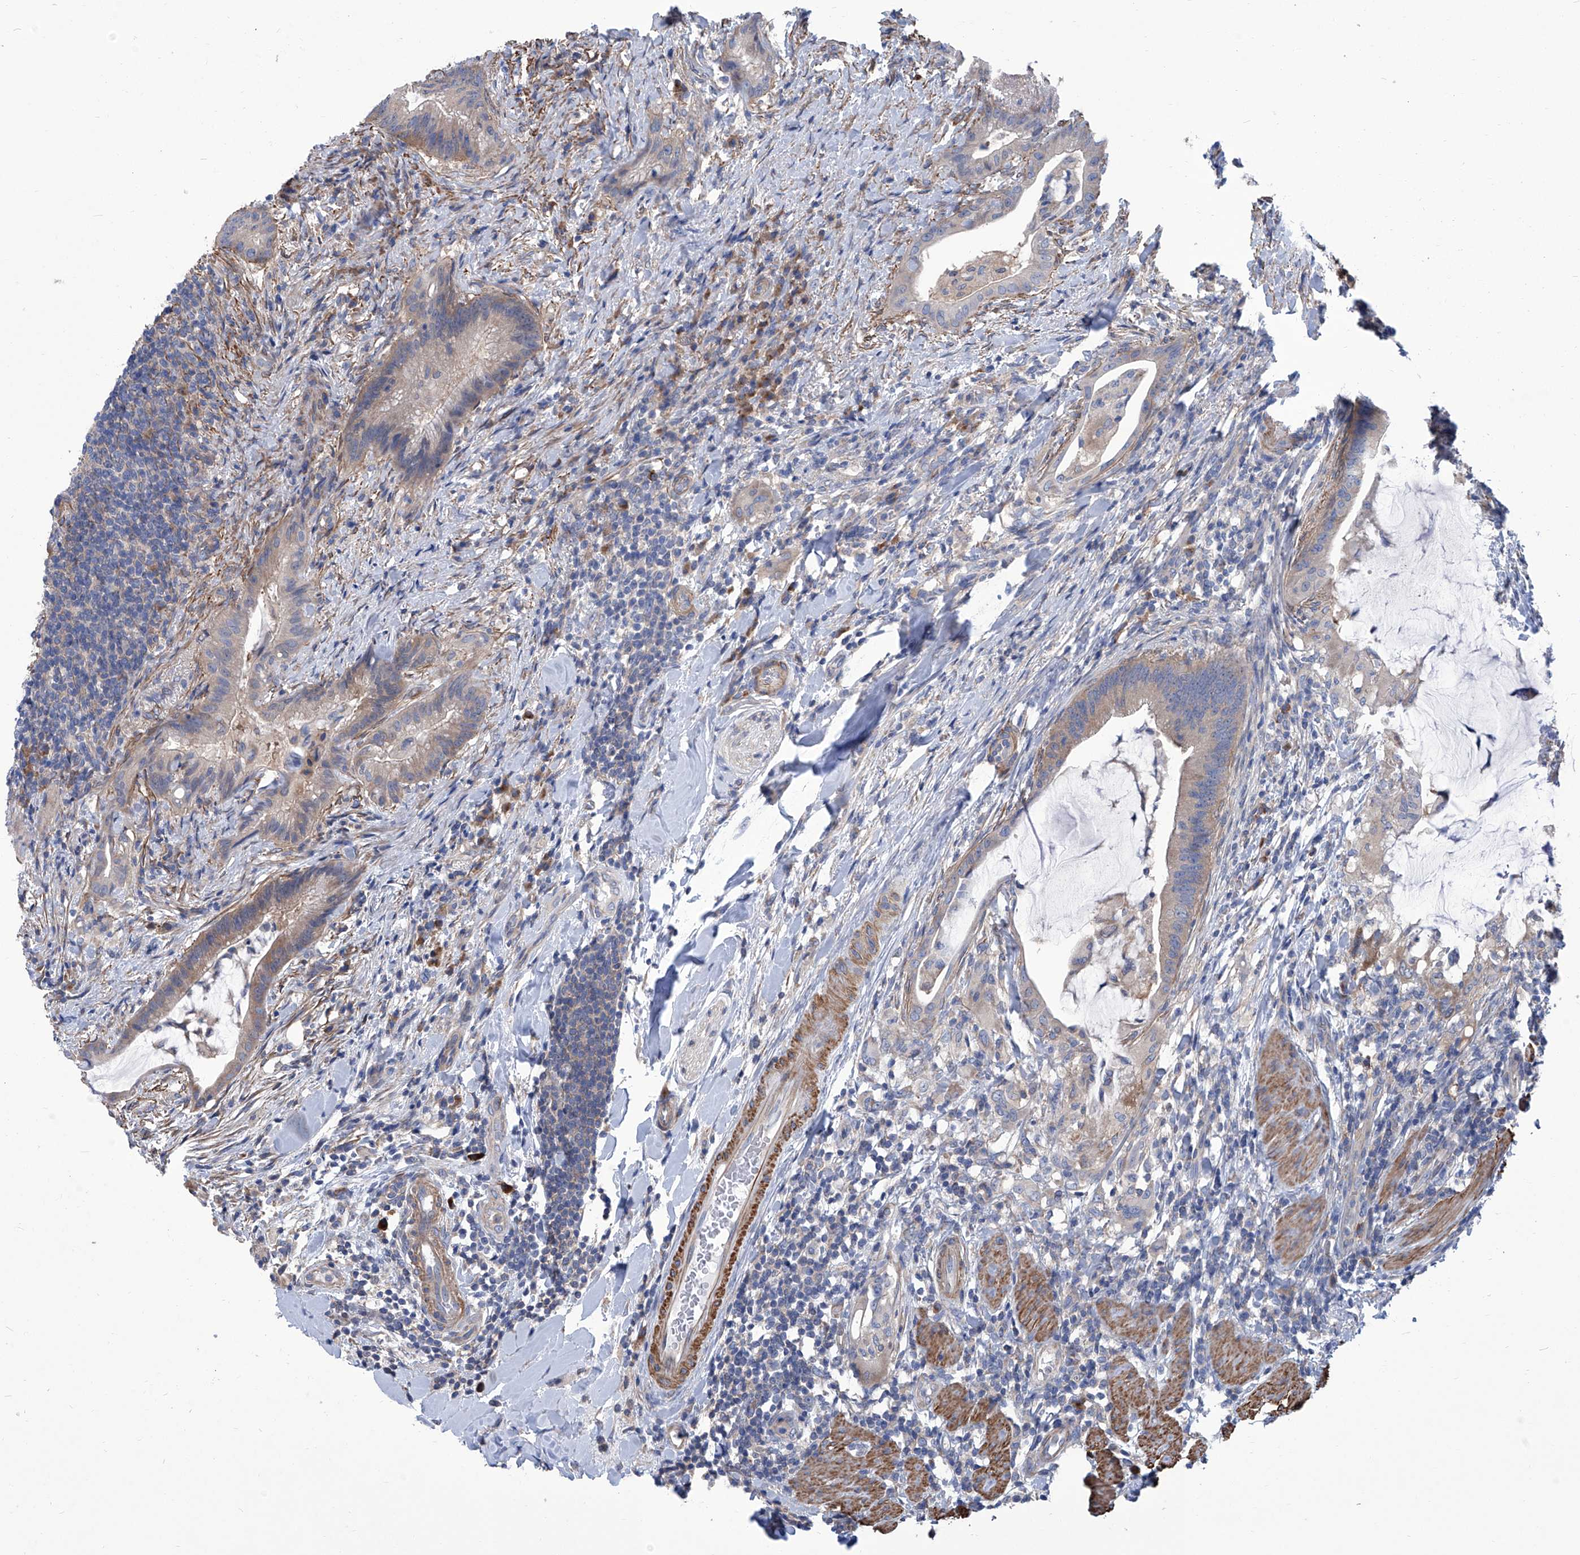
{"staining": {"intensity": "weak", "quantity": ">75%", "location": "cytoplasmic/membranous"}, "tissue": "colorectal cancer", "cell_type": "Tumor cells", "image_type": "cancer", "snomed": [{"axis": "morphology", "description": "Adenocarcinoma, NOS"}, {"axis": "topography", "description": "Colon"}], "caption": "Immunohistochemical staining of colorectal cancer shows weak cytoplasmic/membranous protein positivity in about >75% of tumor cells.", "gene": "SMS", "patient": {"sex": "female", "age": 66}}